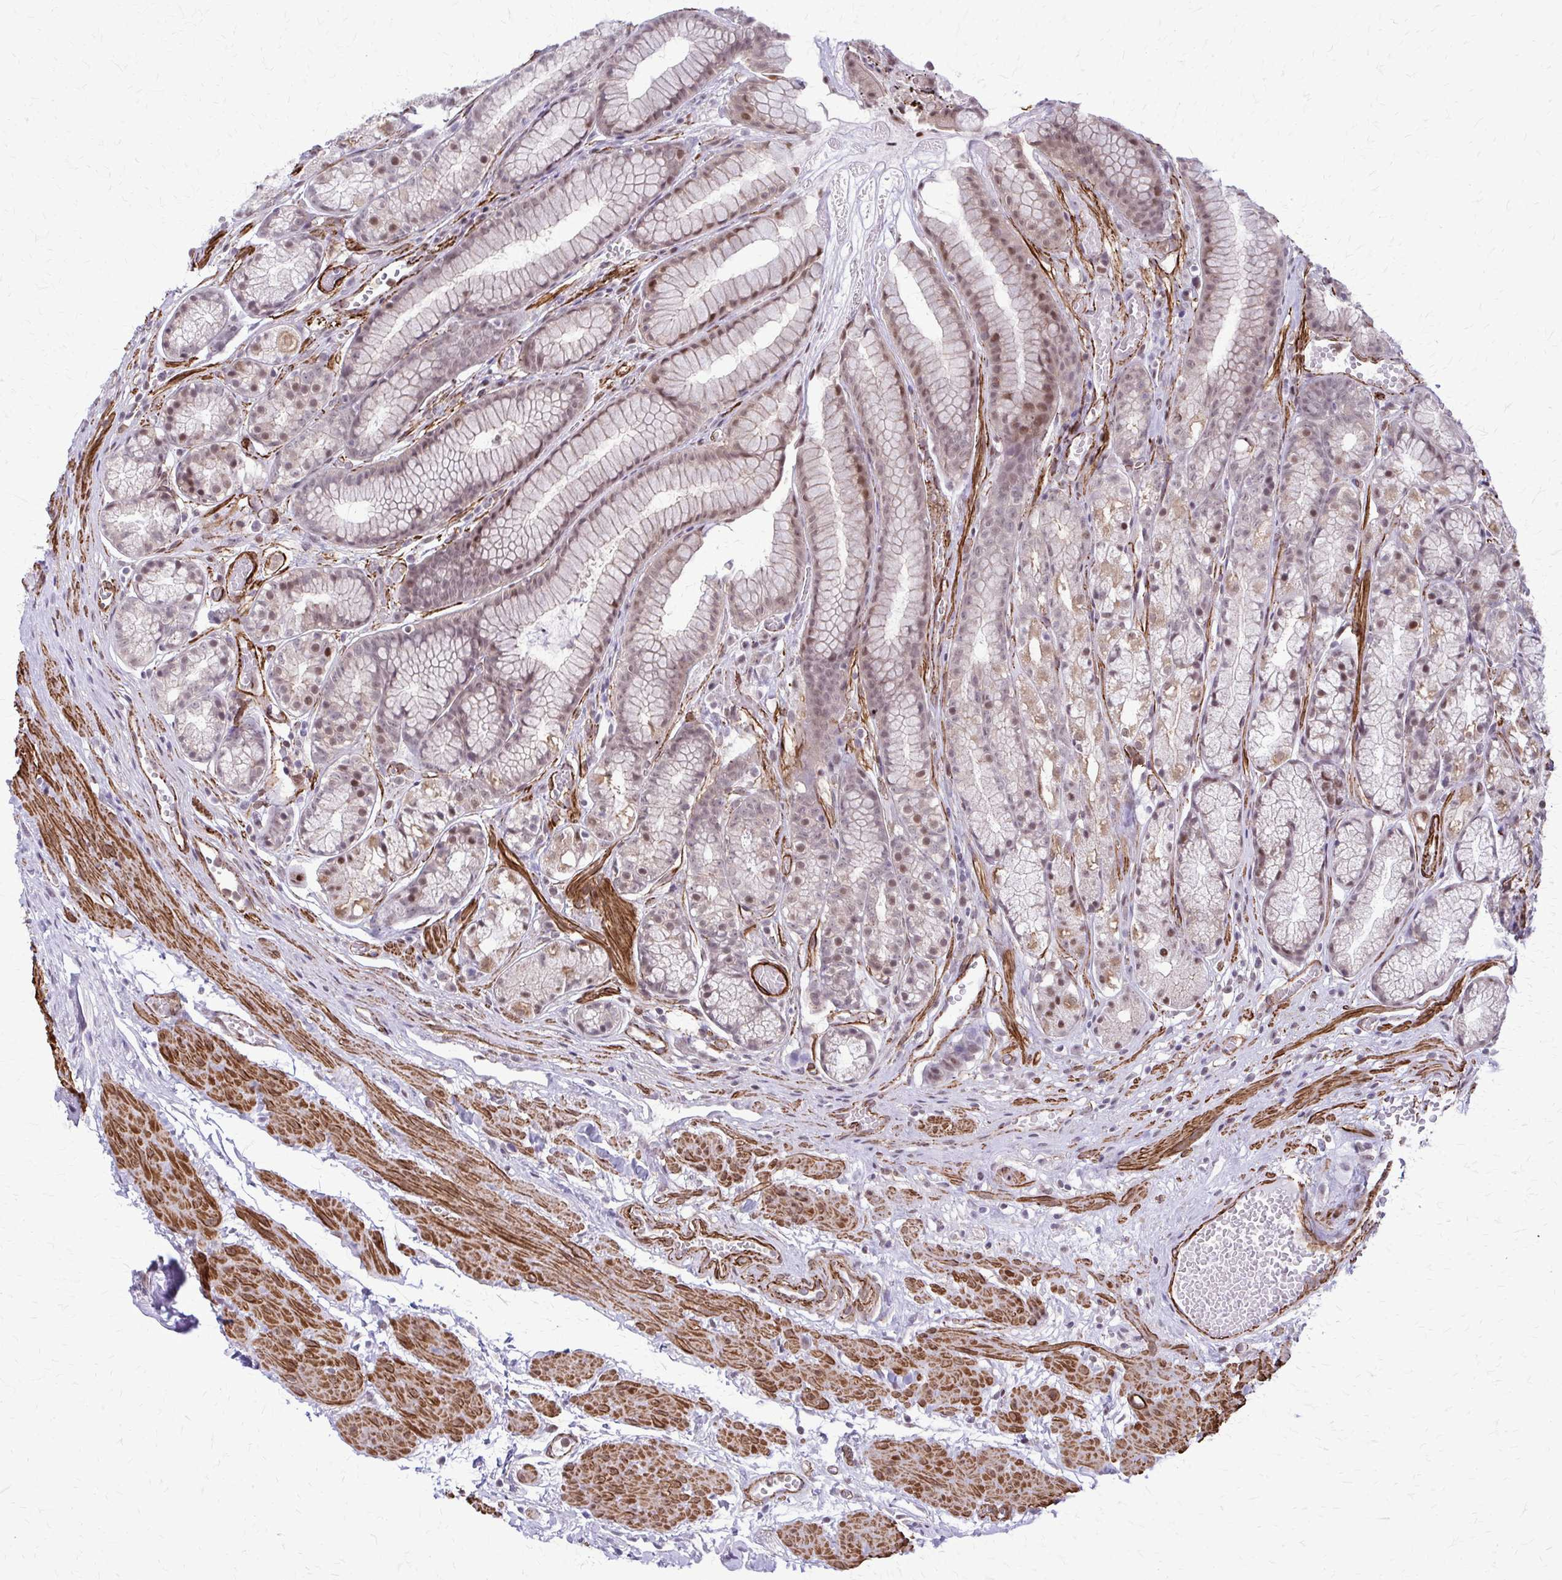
{"staining": {"intensity": "moderate", "quantity": ">75%", "location": "cytoplasmic/membranous,nuclear"}, "tissue": "stomach", "cell_type": "Glandular cells", "image_type": "normal", "snomed": [{"axis": "morphology", "description": "Normal tissue, NOS"}, {"axis": "topography", "description": "Smooth muscle"}, {"axis": "topography", "description": "Stomach"}], "caption": "DAB immunohistochemical staining of unremarkable stomach demonstrates moderate cytoplasmic/membranous,nuclear protein staining in about >75% of glandular cells.", "gene": "NRBF2", "patient": {"sex": "male", "age": 70}}